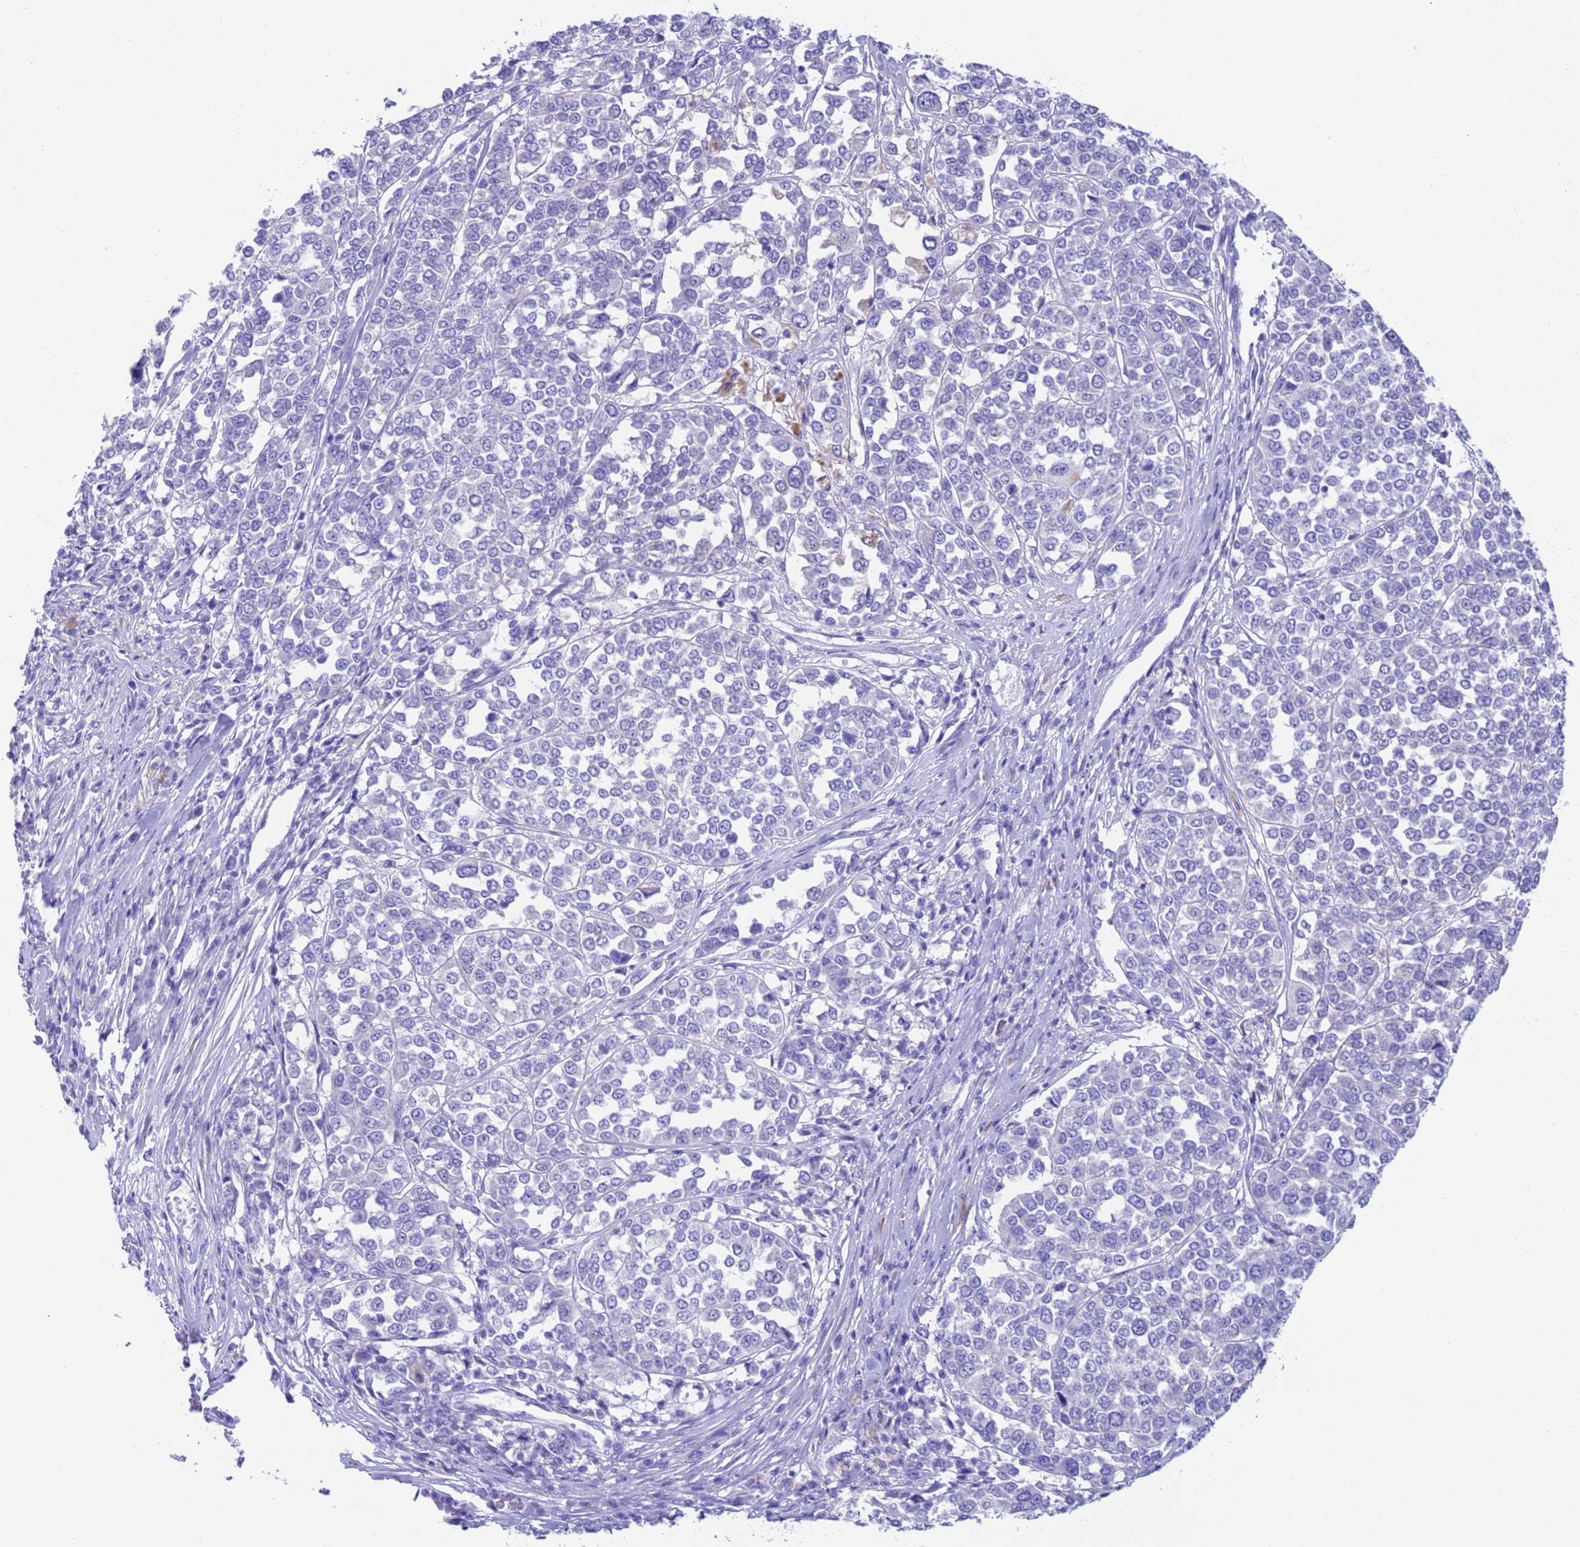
{"staining": {"intensity": "negative", "quantity": "none", "location": "none"}, "tissue": "melanoma", "cell_type": "Tumor cells", "image_type": "cancer", "snomed": [{"axis": "morphology", "description": "Malignant melanoma, Metastatic site"}, {"axis": "topography", "description": "Lymph node"}], "caption": "High power microscopy histopathology image of an IHC histopathology image of malignant melanoma (metastatic site), revealing no significant staining in tumor cells.", "gene": "USP38", "patient": {"sex": "male", "age": 44}}